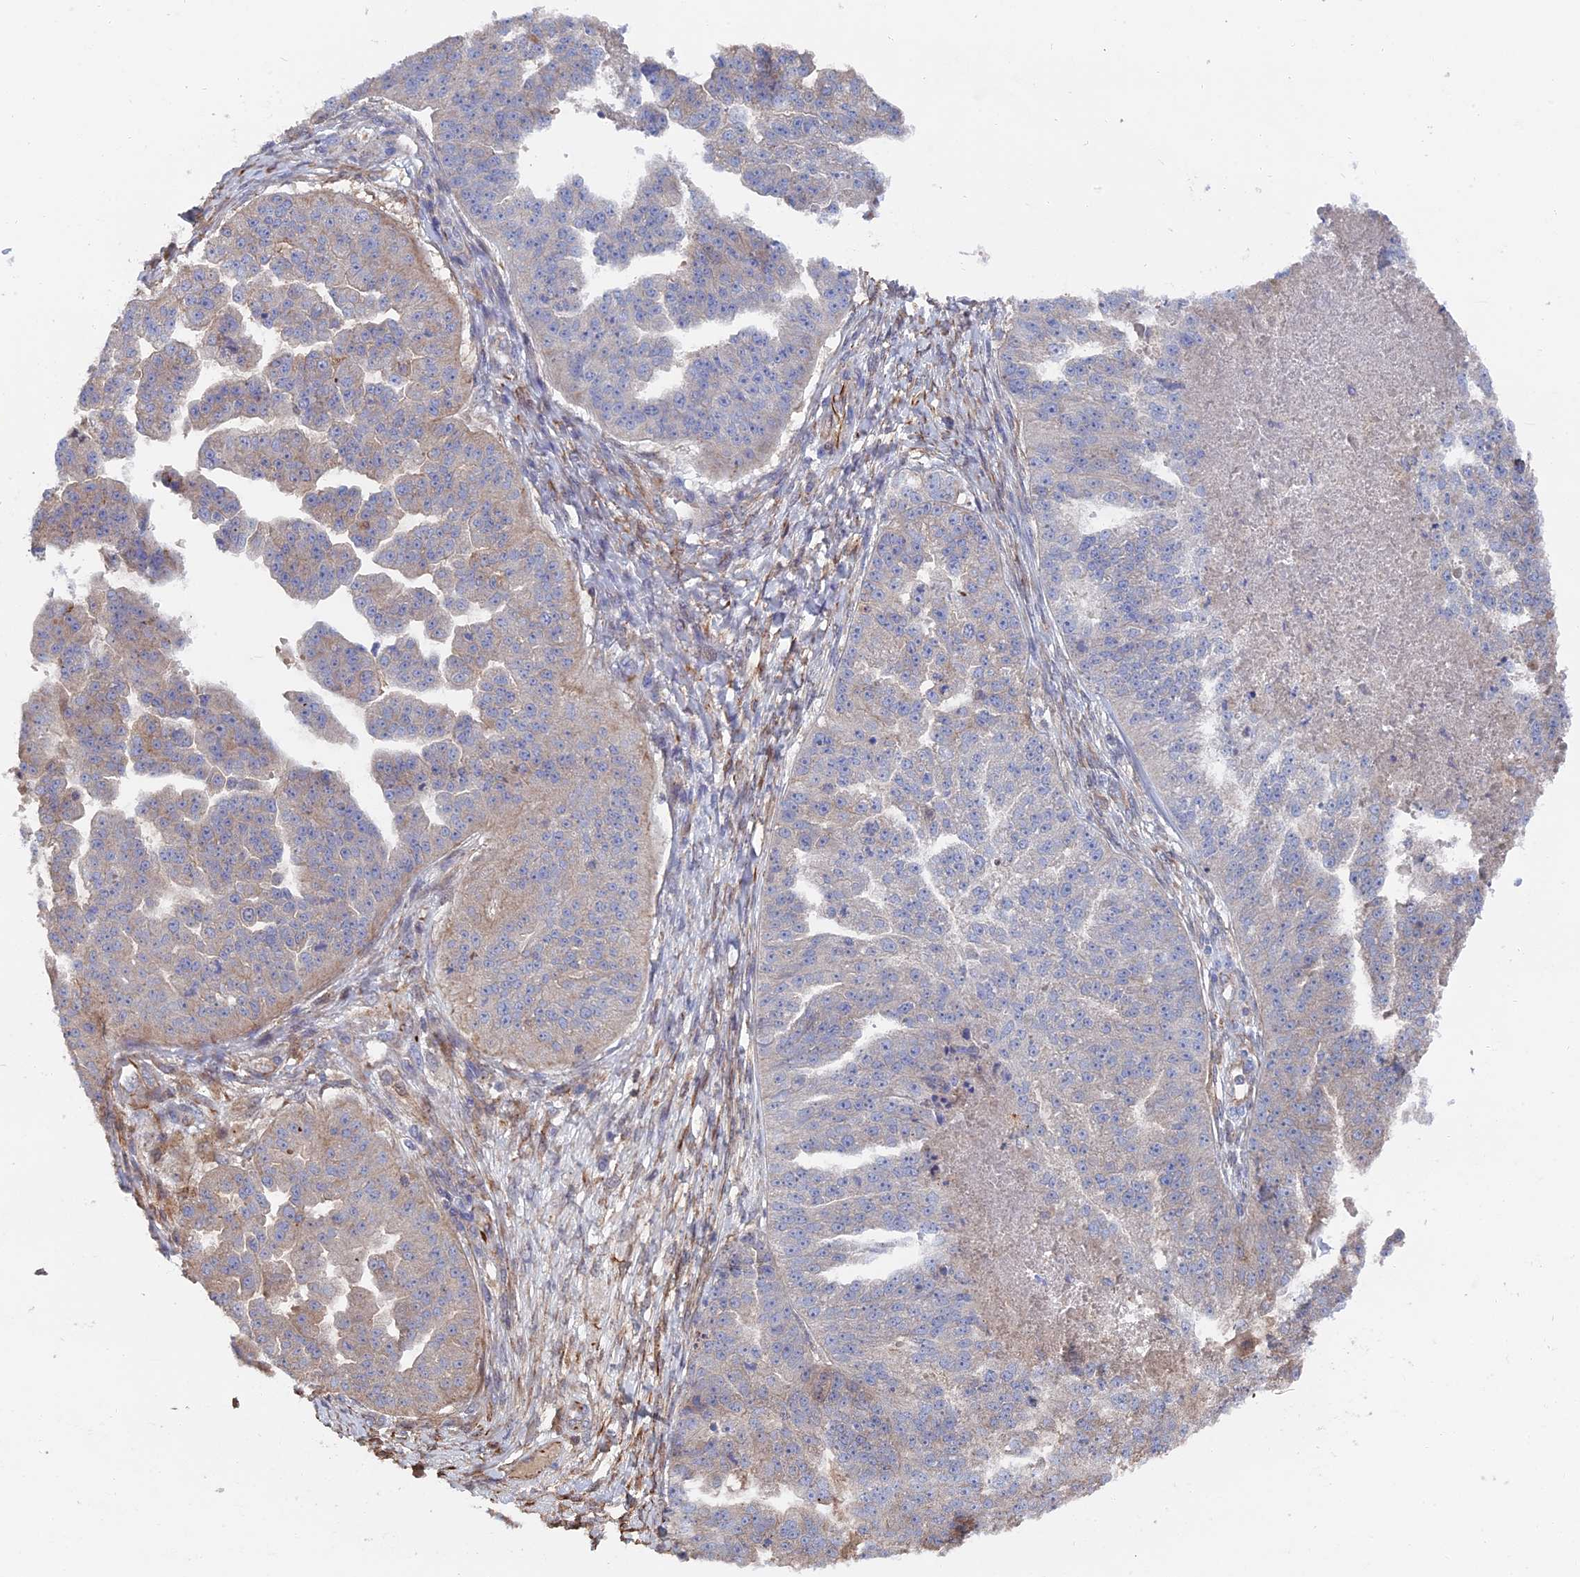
{"staining": {"intensity": "moderate", "quantity": "<25%", "location": "cytoplasmic/membranous"}, "tissue": "ovarian cancer", "cell_type": "Tumor cells", "image_type": "cancer", "snomed": [{"axis": "morphology", "description": "Cystadenocarcinoma, serous, NOS"}, {"axis": "topography", "description": "Ovary"}], "caption": "High-magnification brightfield microscopy of ovarian serous cystadenocarcinoma stained with DAB (brown) and counterstained with hematoxylin (blue). tumor cells exhibit moderate cytoplasmic/membranous staining is present in about<25% of cells. The protein of interest is shown in brown color, while the nuclei are stained blue.", "gene": "SMG9", "patient": {"sex": "female", "age": 58}}